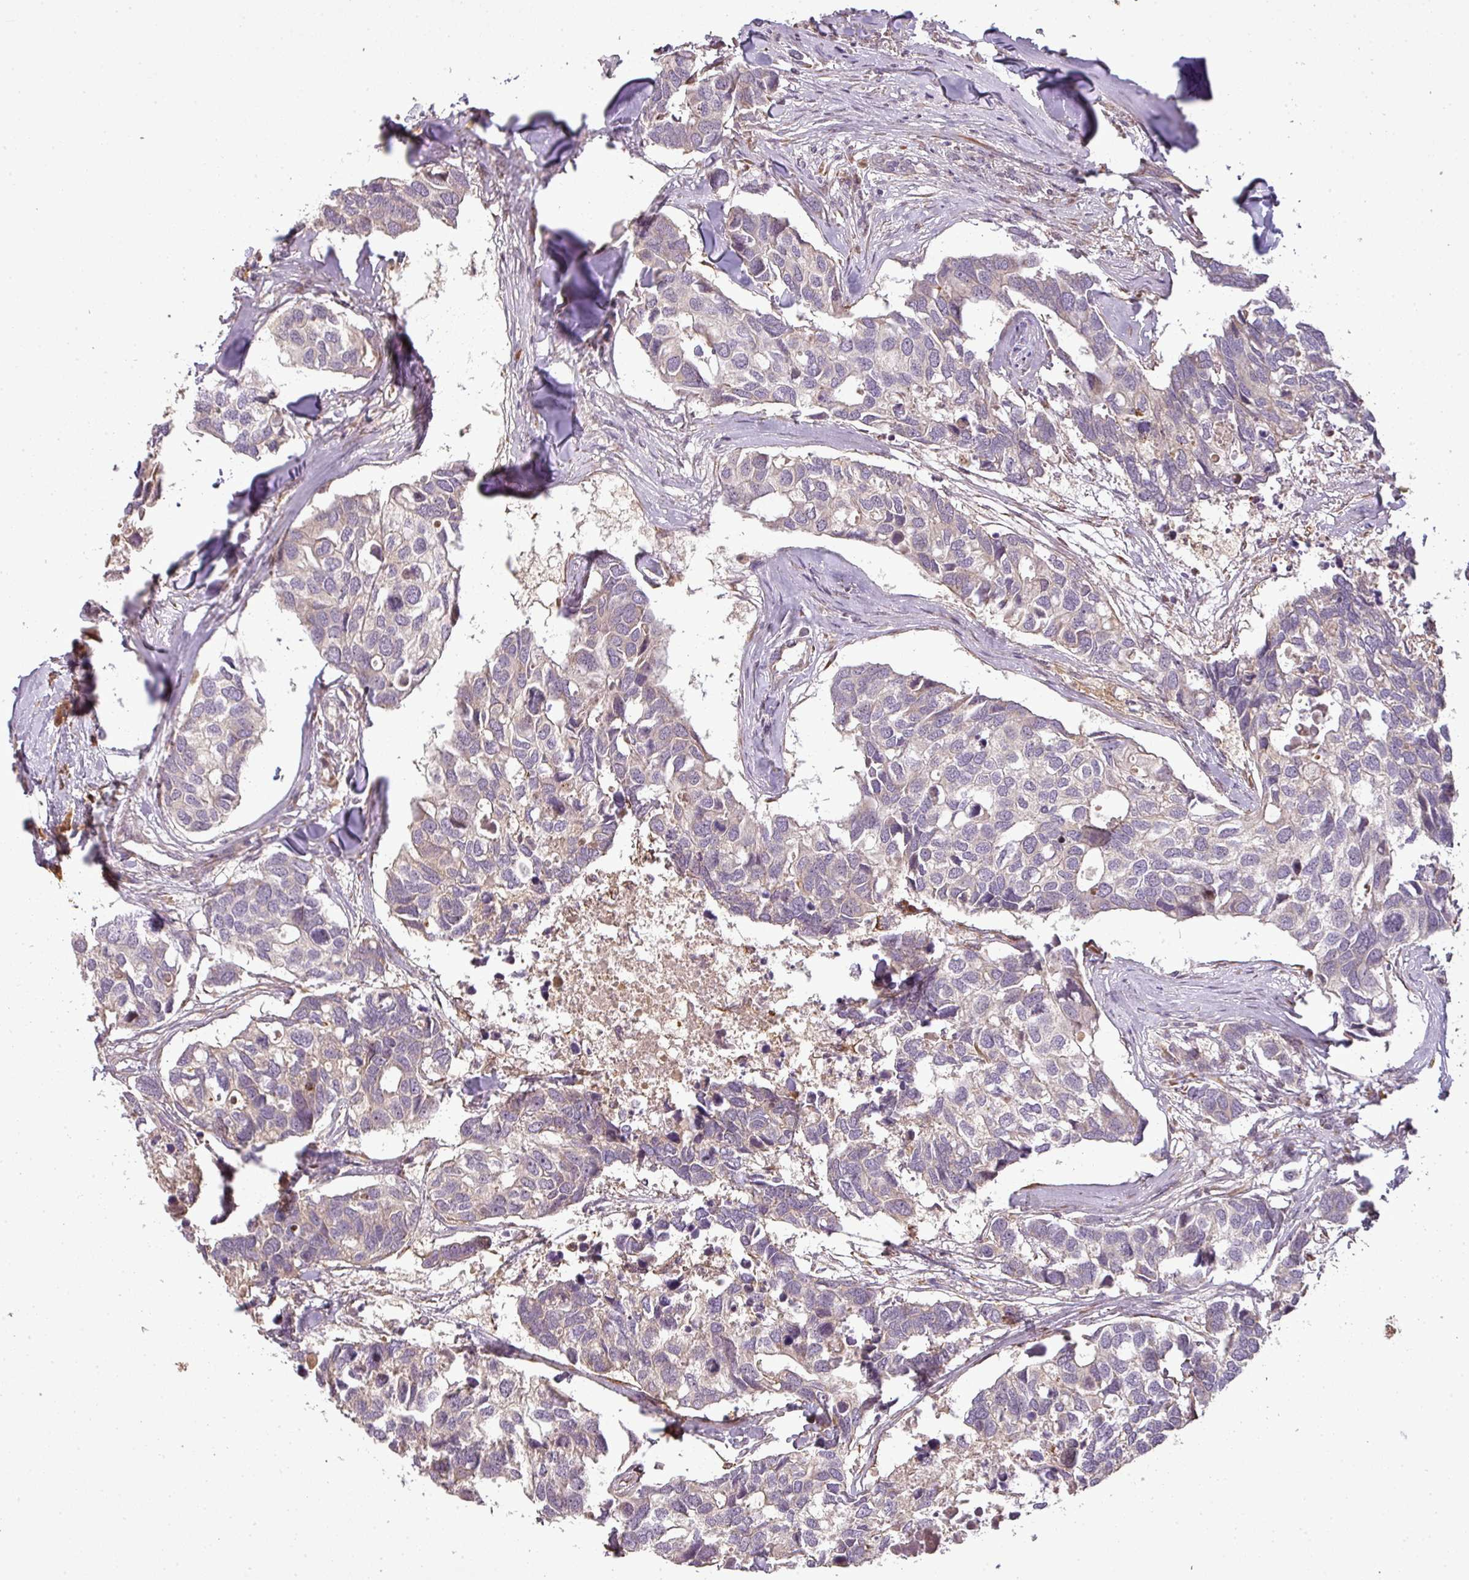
{"staining": {"intensity": "negative", "quantity": "none", "location": "none"}, "tissue": "breast cancer", "cell_type": "Tumor cells", "image_type": "cancer", "snomed": [{"axis": "morphology", "description": "Duct carcinoma"}, {"axis": "topography", "description": "Breast"}], "caption": "This is a image of immunohistochemistry (IHC) staining of breast cancer, which shows no staining in tumor cells.", "gene": "FAIM", "patient": {"sex": "female", "age": 83}}